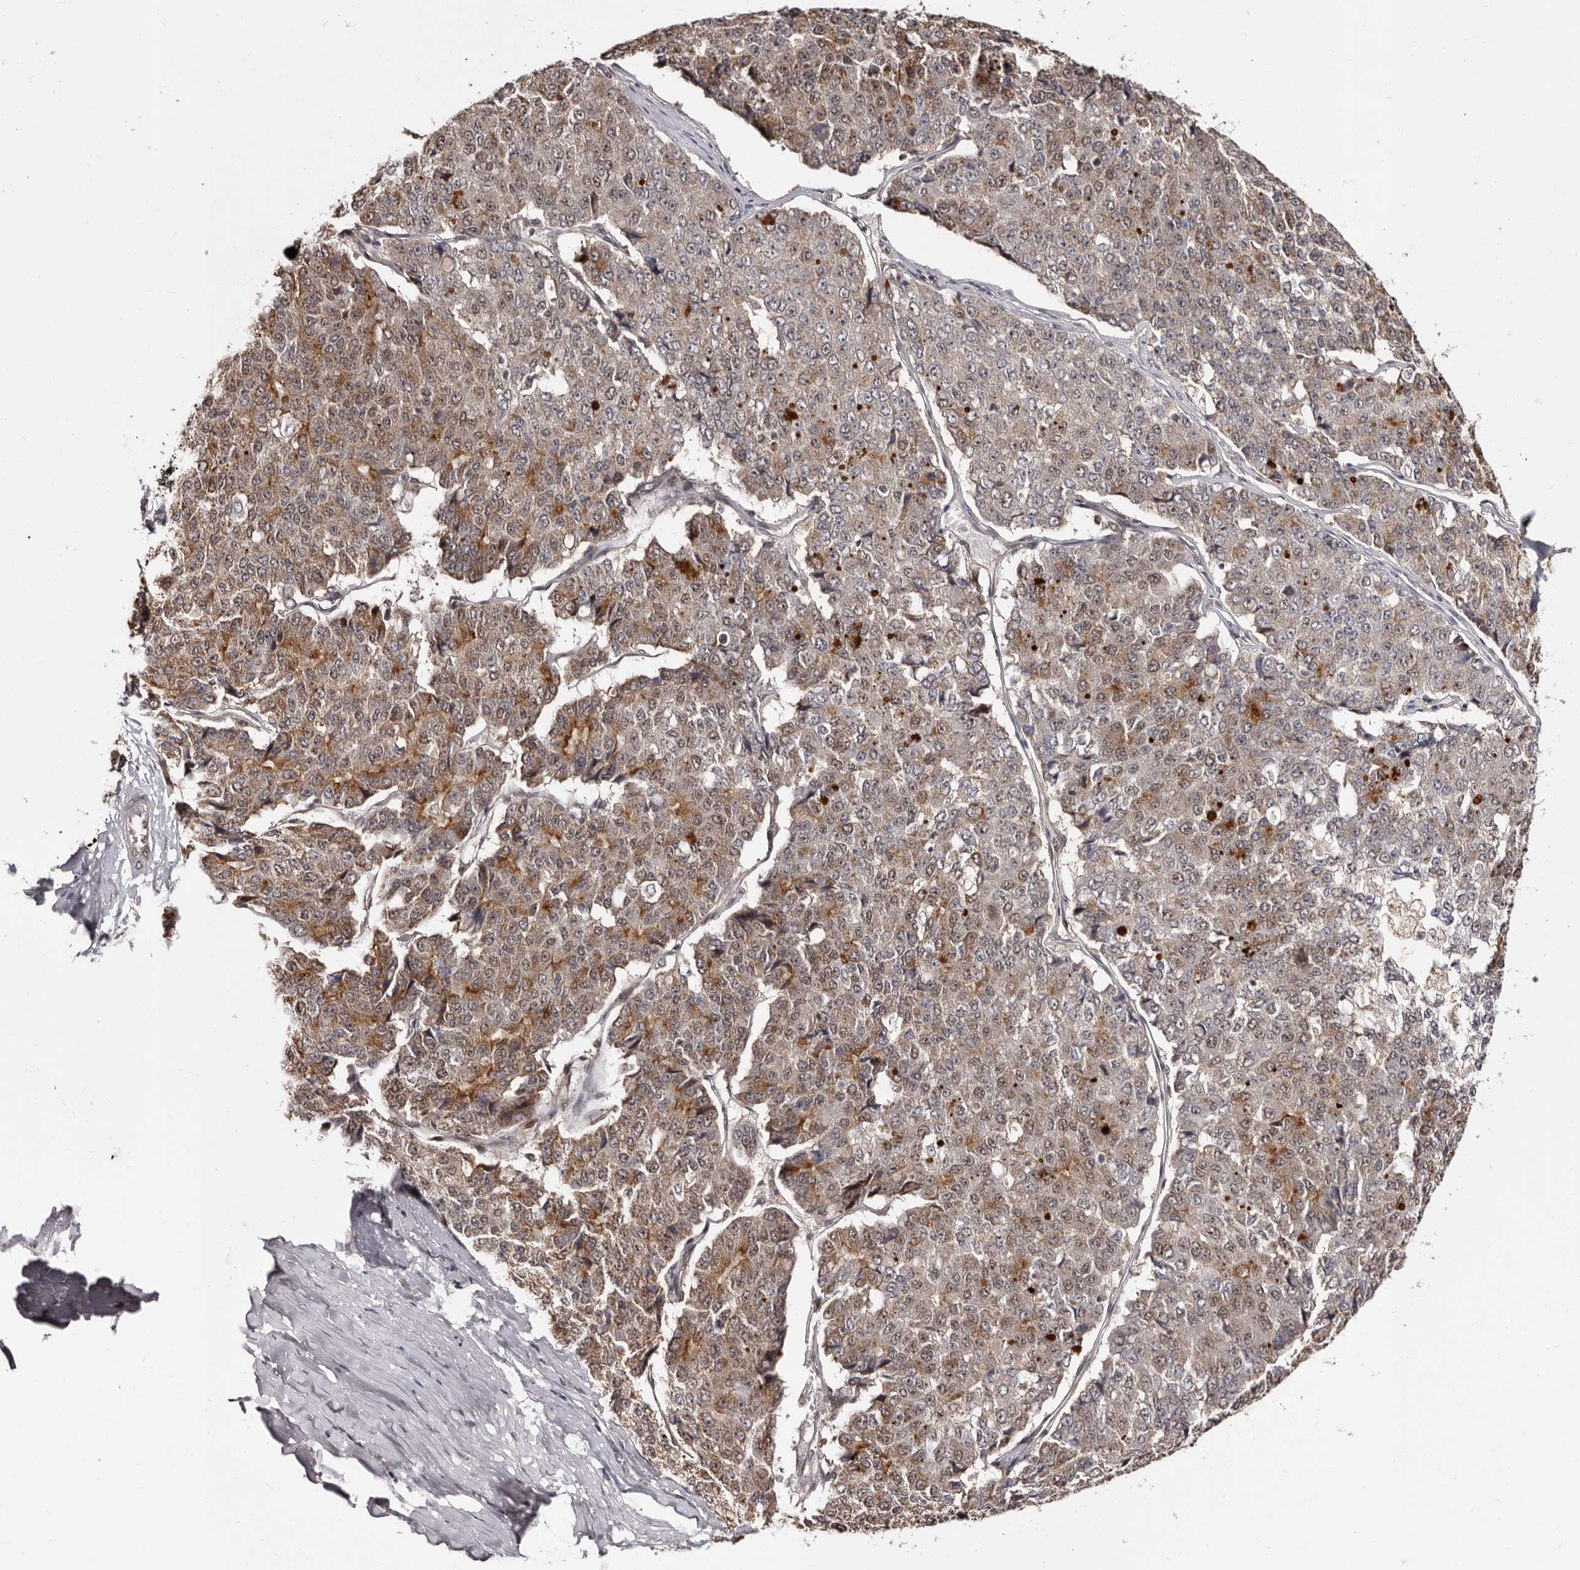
{"staining": {"intensity": "moderate", "quantity": "25%-75%", "location": "cytoplasmic/membranous"}, "tissue": "pancreatic cancer", "cell_type": "Tumor cells", "image_type": "cancer", "snomed": [{"axis": "morphology", "description": "Adenocarcinoma, NOS"}, {"axis": "topography", "description": "Pancreas"}], "caption": "Immunohistochemical staining of human pancreatic adenocarcinoma reveals medium levels of moderate cytoplasmic/membranous expression in approximately 25%-75% of tumor cells.", "gene": "TBC1D22B", "patient": {"sex": "male", "age": 50}}